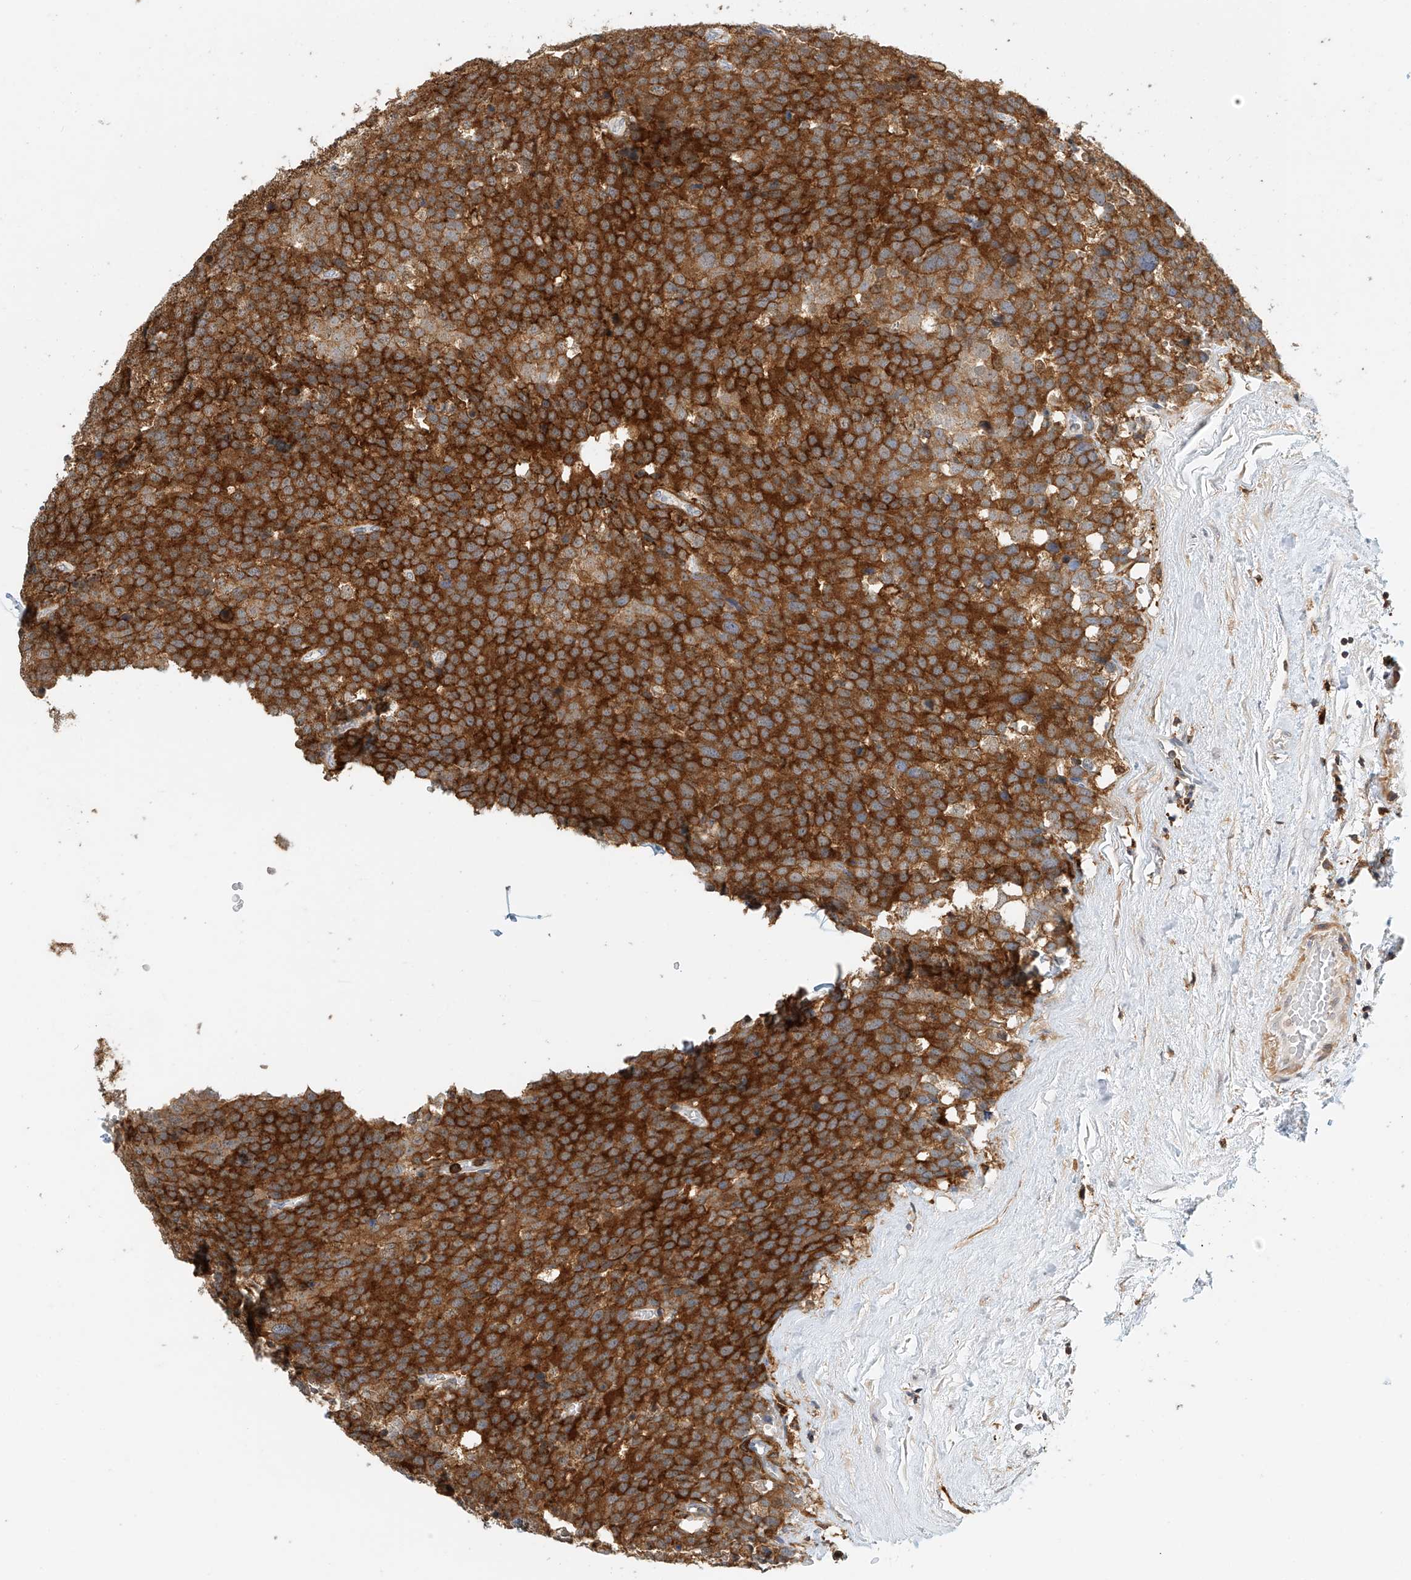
{"staining": {"intensity": "strong", "quantity": ">75%", "location": "cytoplasmic/membranous"}, "tissue": "testis cancer", "cell_type": "Tumor cells", "image_type": "cancer", "snomed": [{"axis": "morphology", "description": "Seminoma, NOS"}, {"axis": "topography", "description": "Testis"}], "caption": "High-power microscopy captured an immunohistochemistry (IHC) micrograph of testis cancer, revealing strong cytoplasmic/membranous expression in approximately >75% of tumor cells. (DAB (3,3'-diaminobenzidine) IHC, brown staining for protein, blue staining for nuclei).", "gene": "MICAL1", "patient": {"sex": "male", "age": 71}}